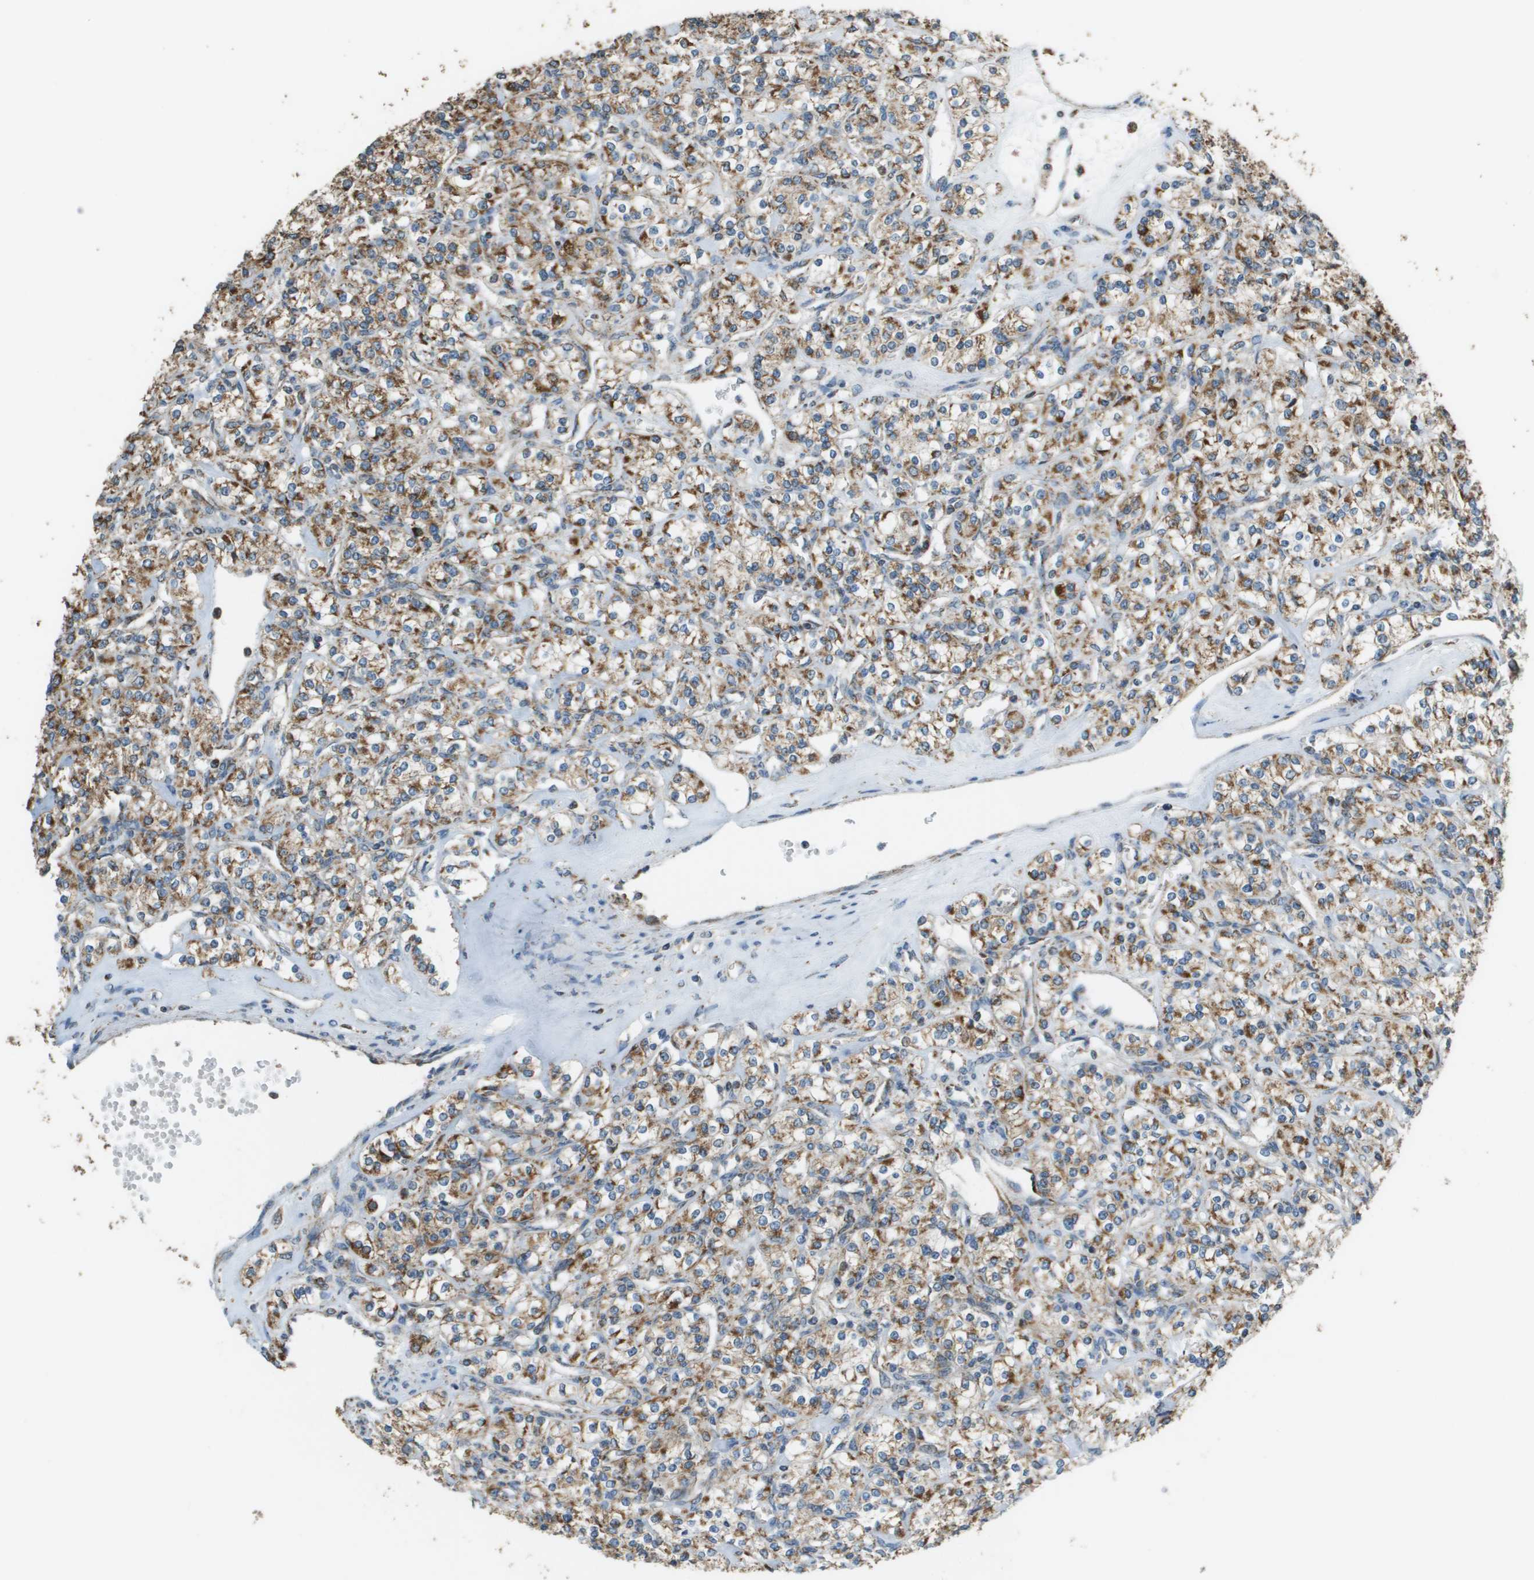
{"staining": {"intensity": "moderate", "quantity": ">75%", "location": "cytoplasmic/membranous"}, "tissue": "renal cancer", "cell_type": "Tumor cells", "image_type": "cancer", "snomed": [{"axis": "morphology", "description": "Adenocarcinoma, NOS"}, {"axis": "topography", "description": "Kidney"}], "caption": "Renal cancer was stained to show a protein in brown. There is medium levels of moderate cytoplasmic/membranous staining in approximately >75% of tumor cells.", "gene": "FH", "patient": {"sex": "male", "age": 77}}